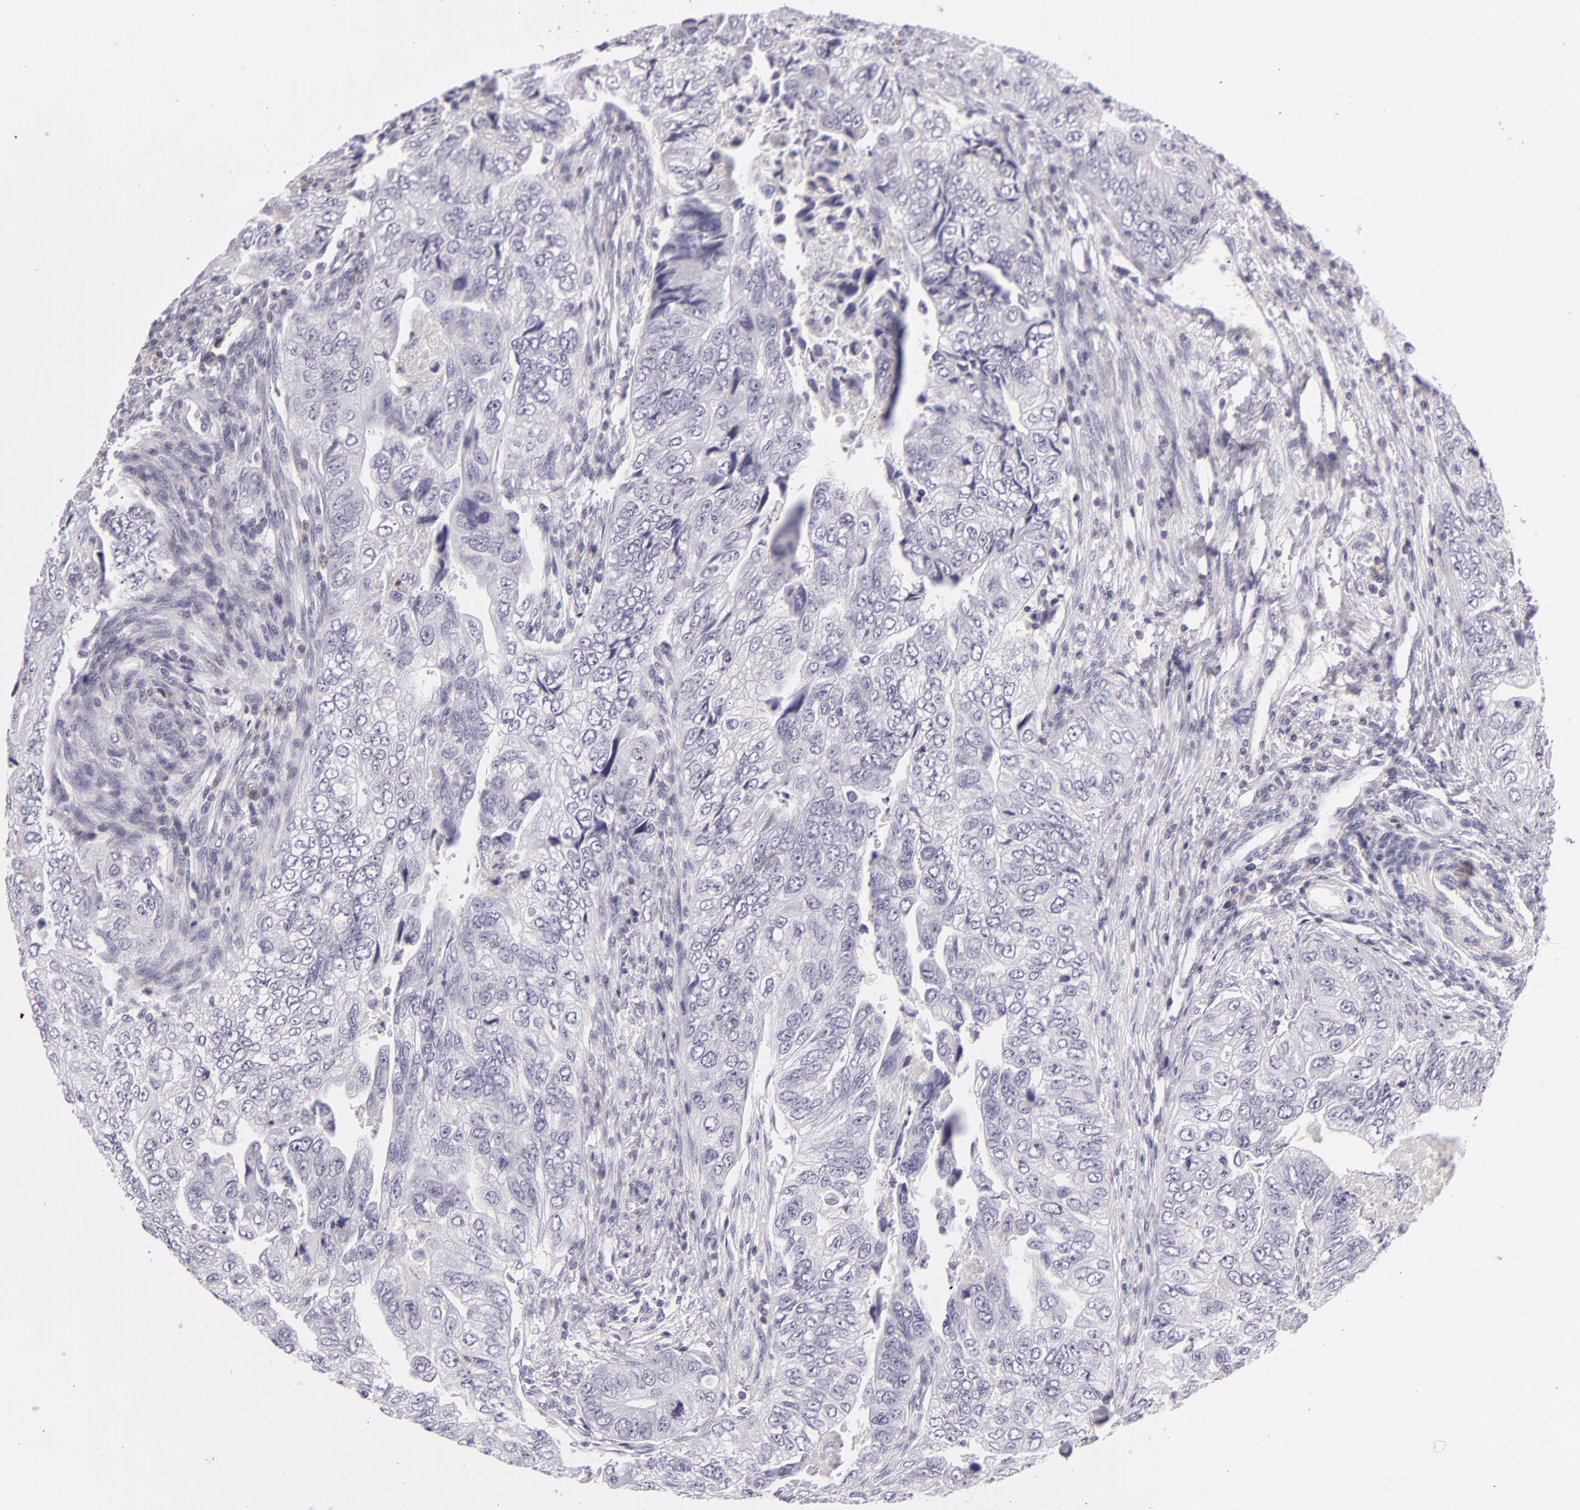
{"staining": {"intensity": "negative", "quantity": "none", "location": "none"}, "tissue": "colorectal cancer", "cell_type": "Tumor cells", "image_type": "cancer", "snomed": [{"axis": "morphology", "description": "Adenocarcinoma, NOS"}, {"axis": "topography", "description": "Colon"}], "caption": "Tumor cells show no significant positivity in colorectal adenocarcinoma.", "gene": "CD48", "patient": {"sex": "female", "age": 11}}